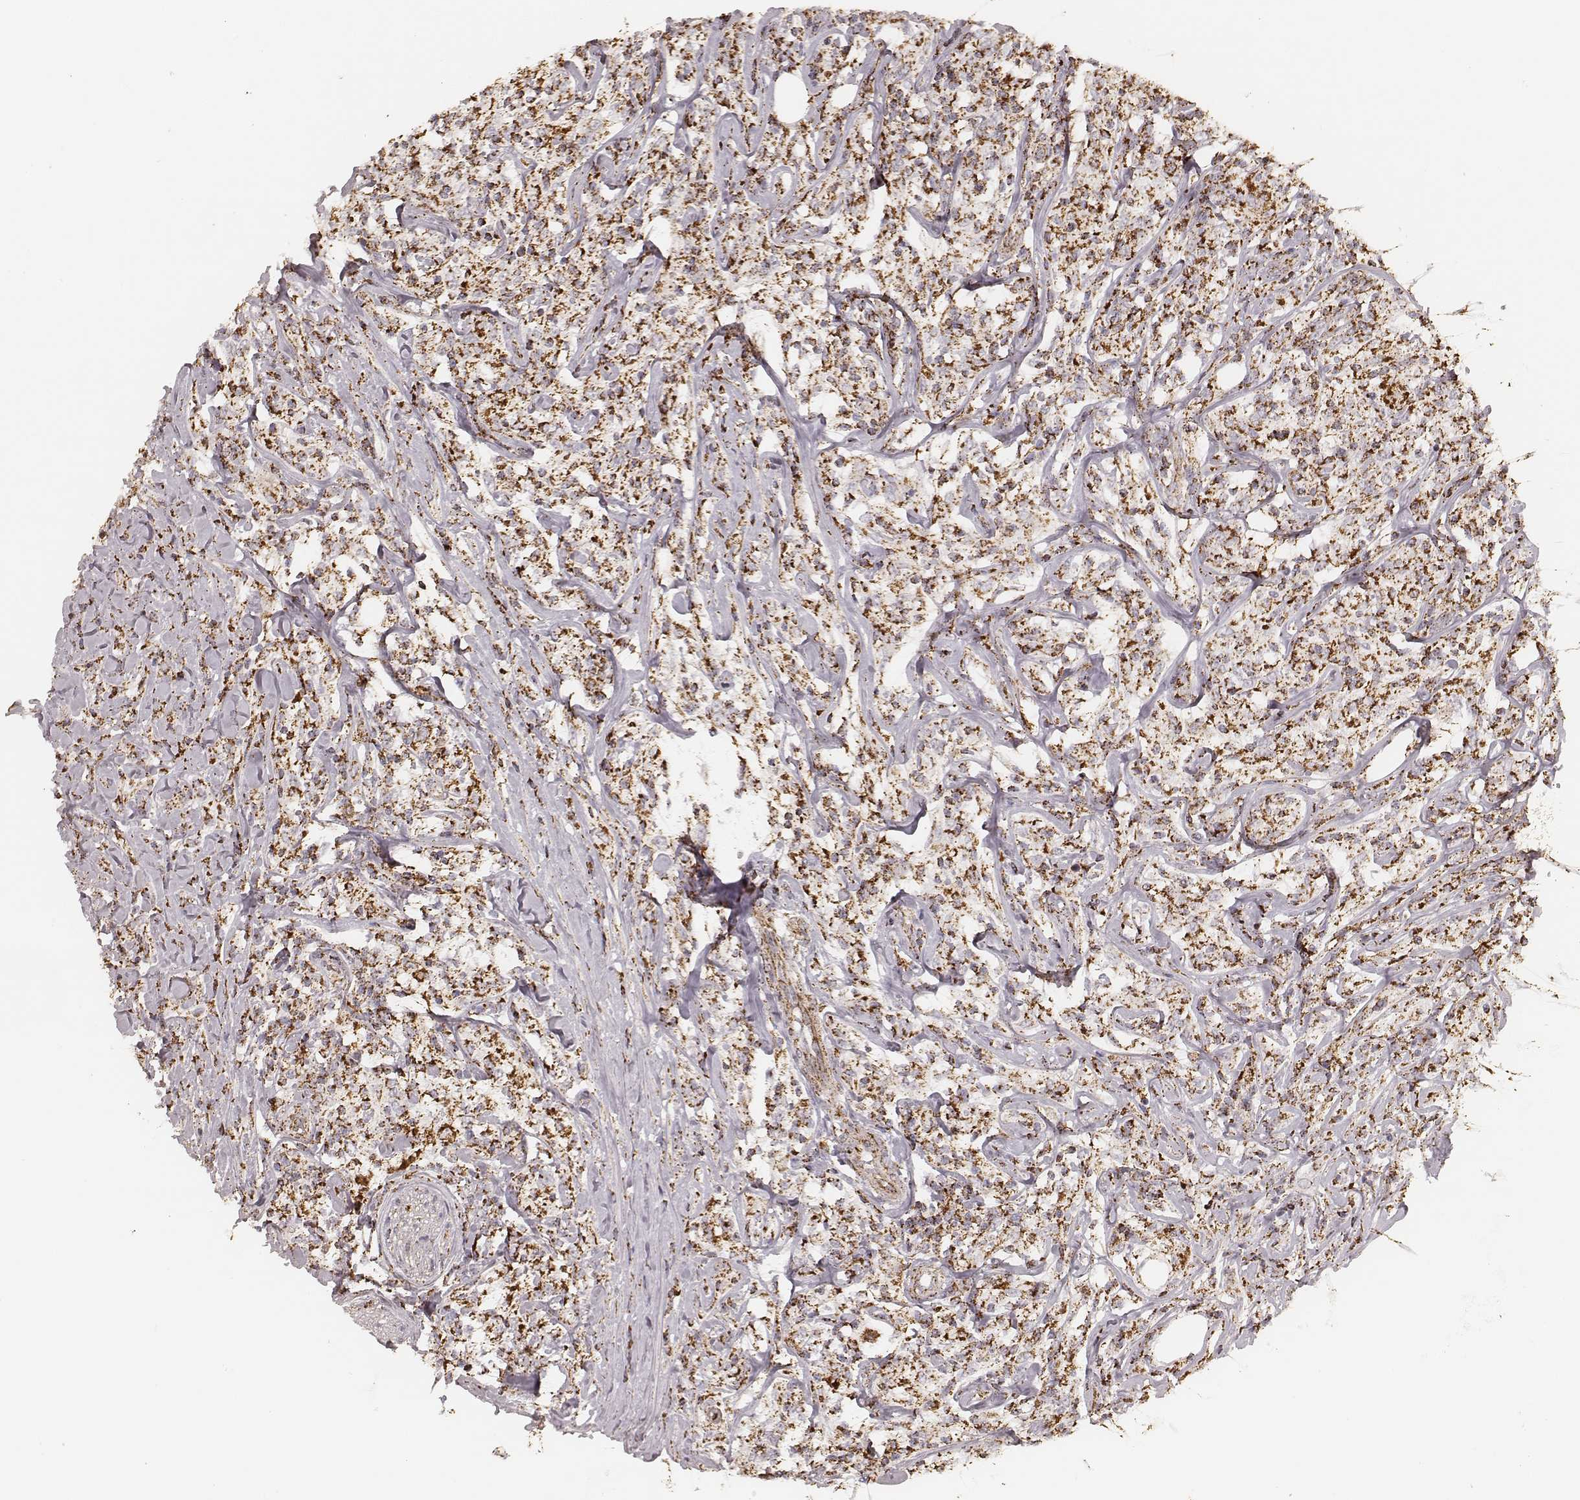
{"staining": {"intensity": "strong", "quantity": ">75%", "location": "cytoplasmic/membranous"}, "tissue": "lymphoma", "cell_type": "Tumor cells", "image_type": "cancer", "snomed": [{"axis": "morphology", "description": "Malignant lymphoma, non-Hodgkin's type, High grade"}, {"axis": "topography", "description": "Lymph node"}], "caption": "A high amount of strong cytoplasmic/membranous expression is identified in about >75% of tumor cells in lymphoma tissue.", "gene": "CS", "patient": {"sex": "female", "age": 84}}